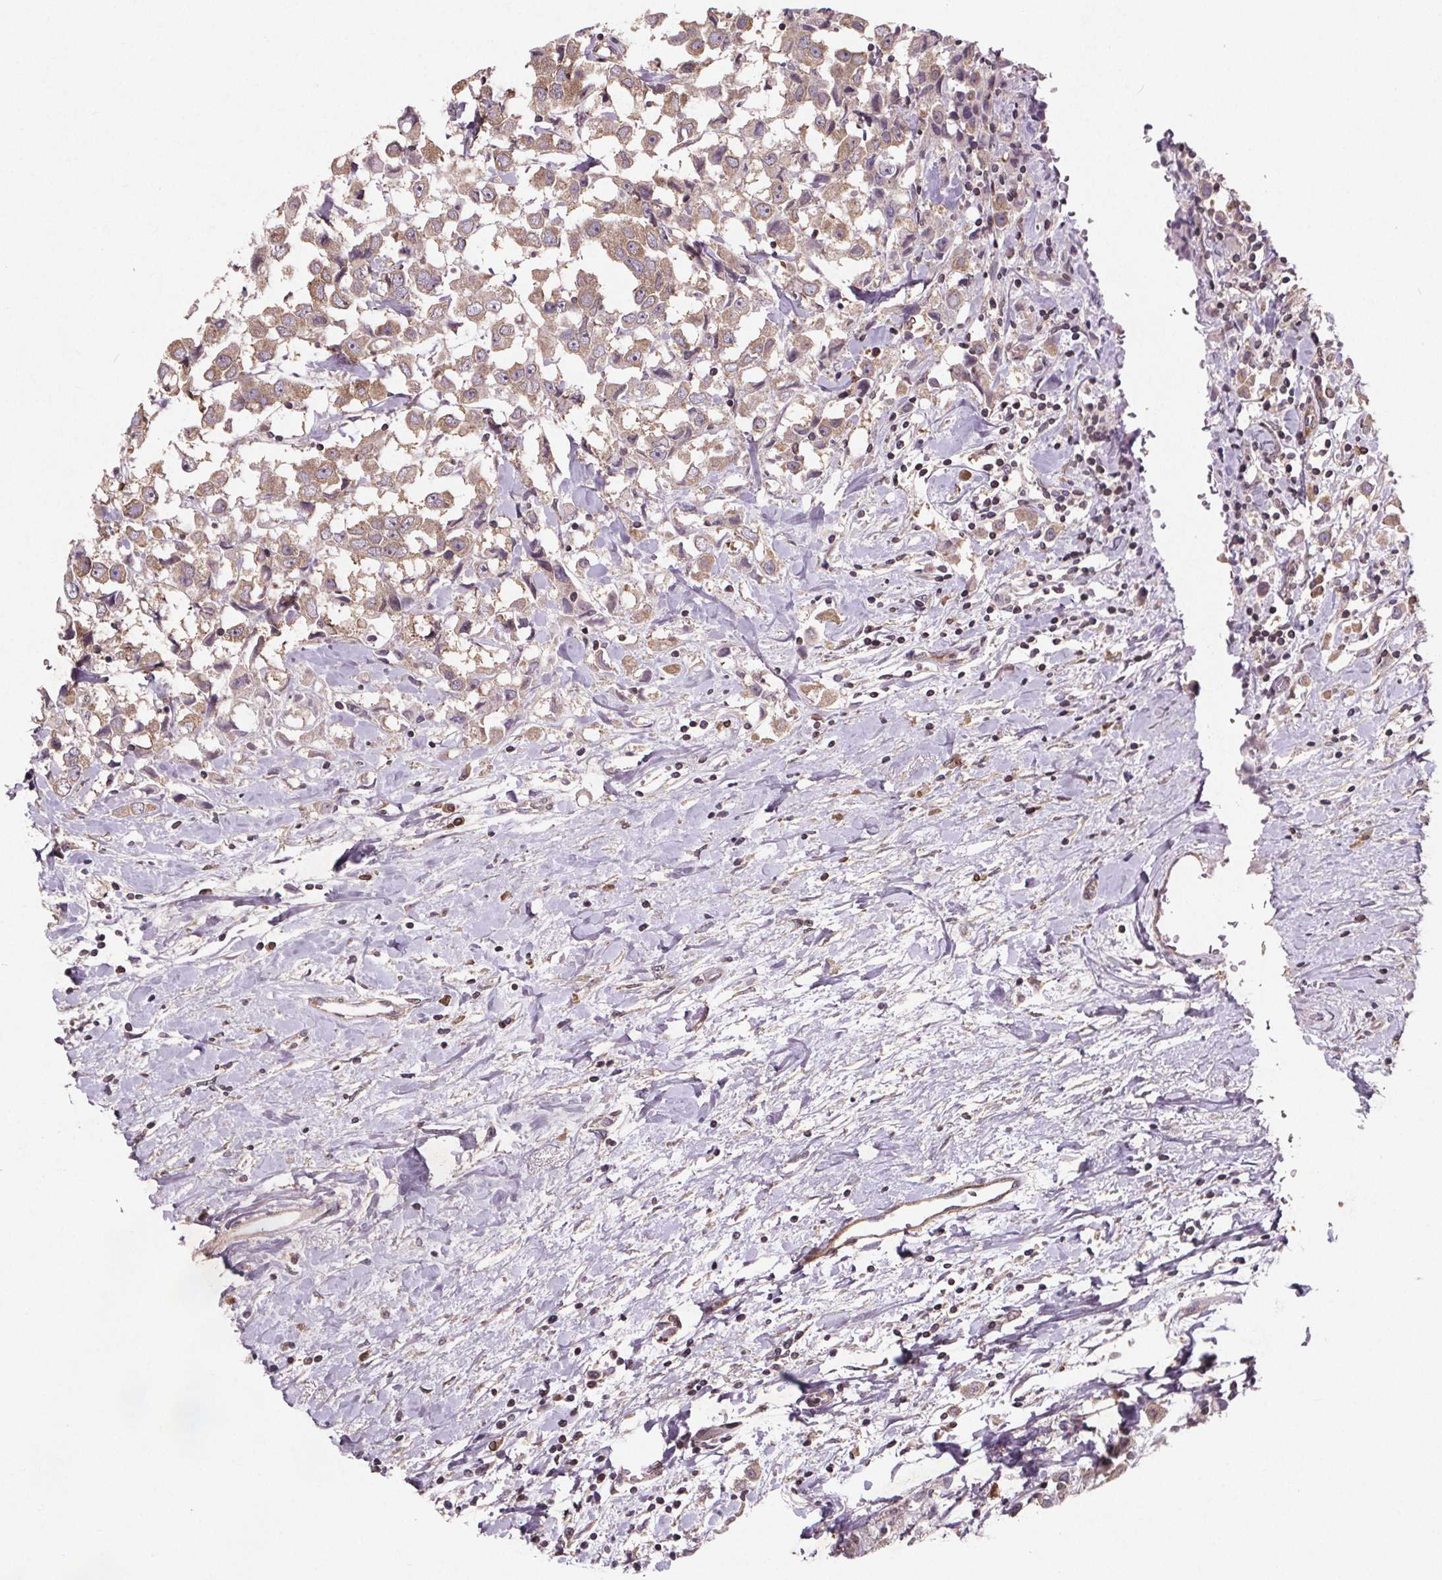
{"staining": {"intensity": "weak", "quantity": ">75%", "location": "cytoplasmic/membranous"}, "tissue": "breast cancer", "cell_type": "Tumor cells", "image_type": "cancer", "snomed": [{"axis": "morphology", "description": "Duct carcinoma"}, {"axis": "topography", "description": "Breast"}], "caption": "Immunohistochemical staining of breast cancer shows low levels of weak cytoplasmic/membranous staining in about >75% of tumor cells.", "gene": "STRN3", "patient": {"sex": "female", "age": 61}}